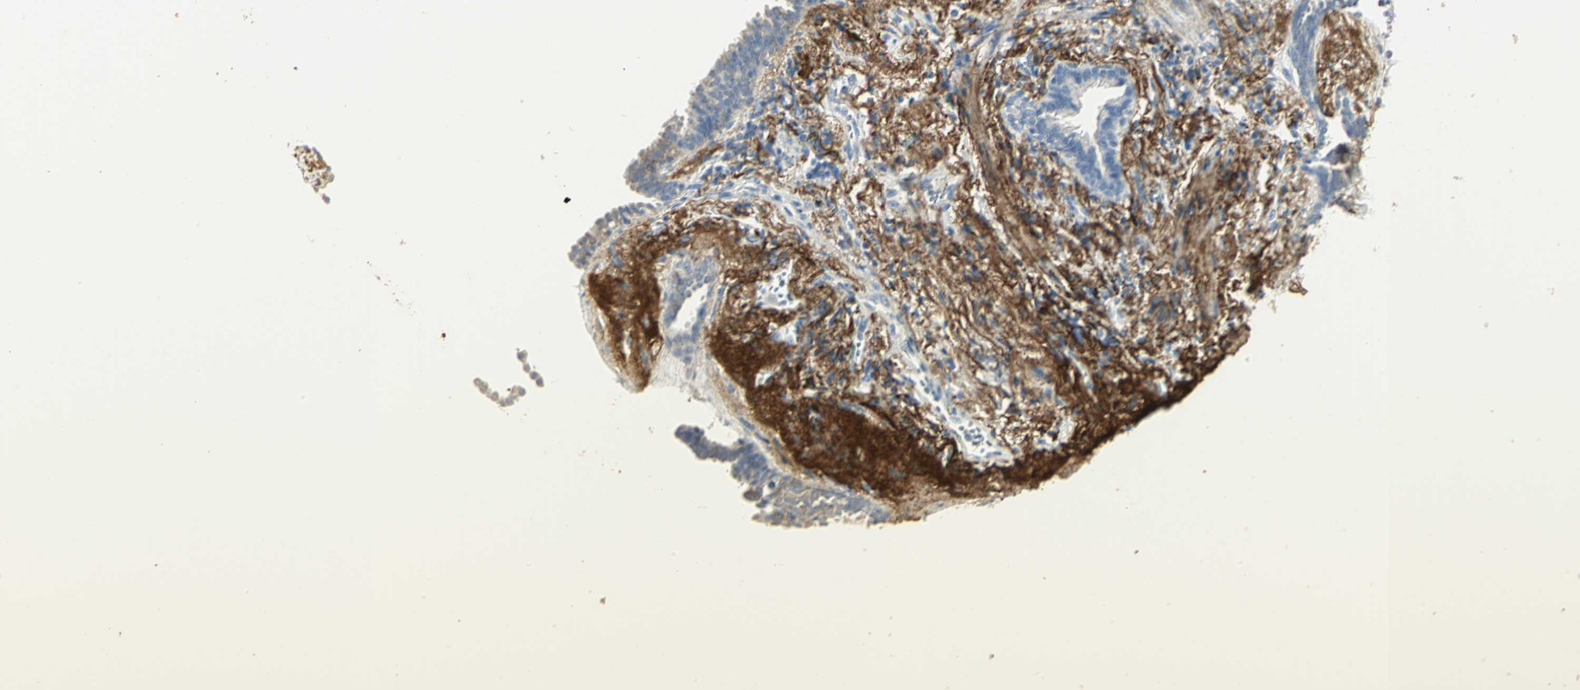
{"staining": {"intensity": "weak", "quantity": ">75%", "location": "cytoplasmic/membranous"}, "tissue": "lung cancer", "cell_type": "Tumor cells", "image_type": "cancer", "snomed": [{"axis": "morphology", "description": "Adenocarcinoma, NOS"}, {"axis": "topography", "description": "Lung"}], "caption": "A high-resolution histopathology image shows IHC staining of lung cancer, which demonstrates weak cytoplasmic/membranous expression in approximately >75% of tumor cells.", "gene": "ASB9", "patient": {"sex": "female", "age": 64}}